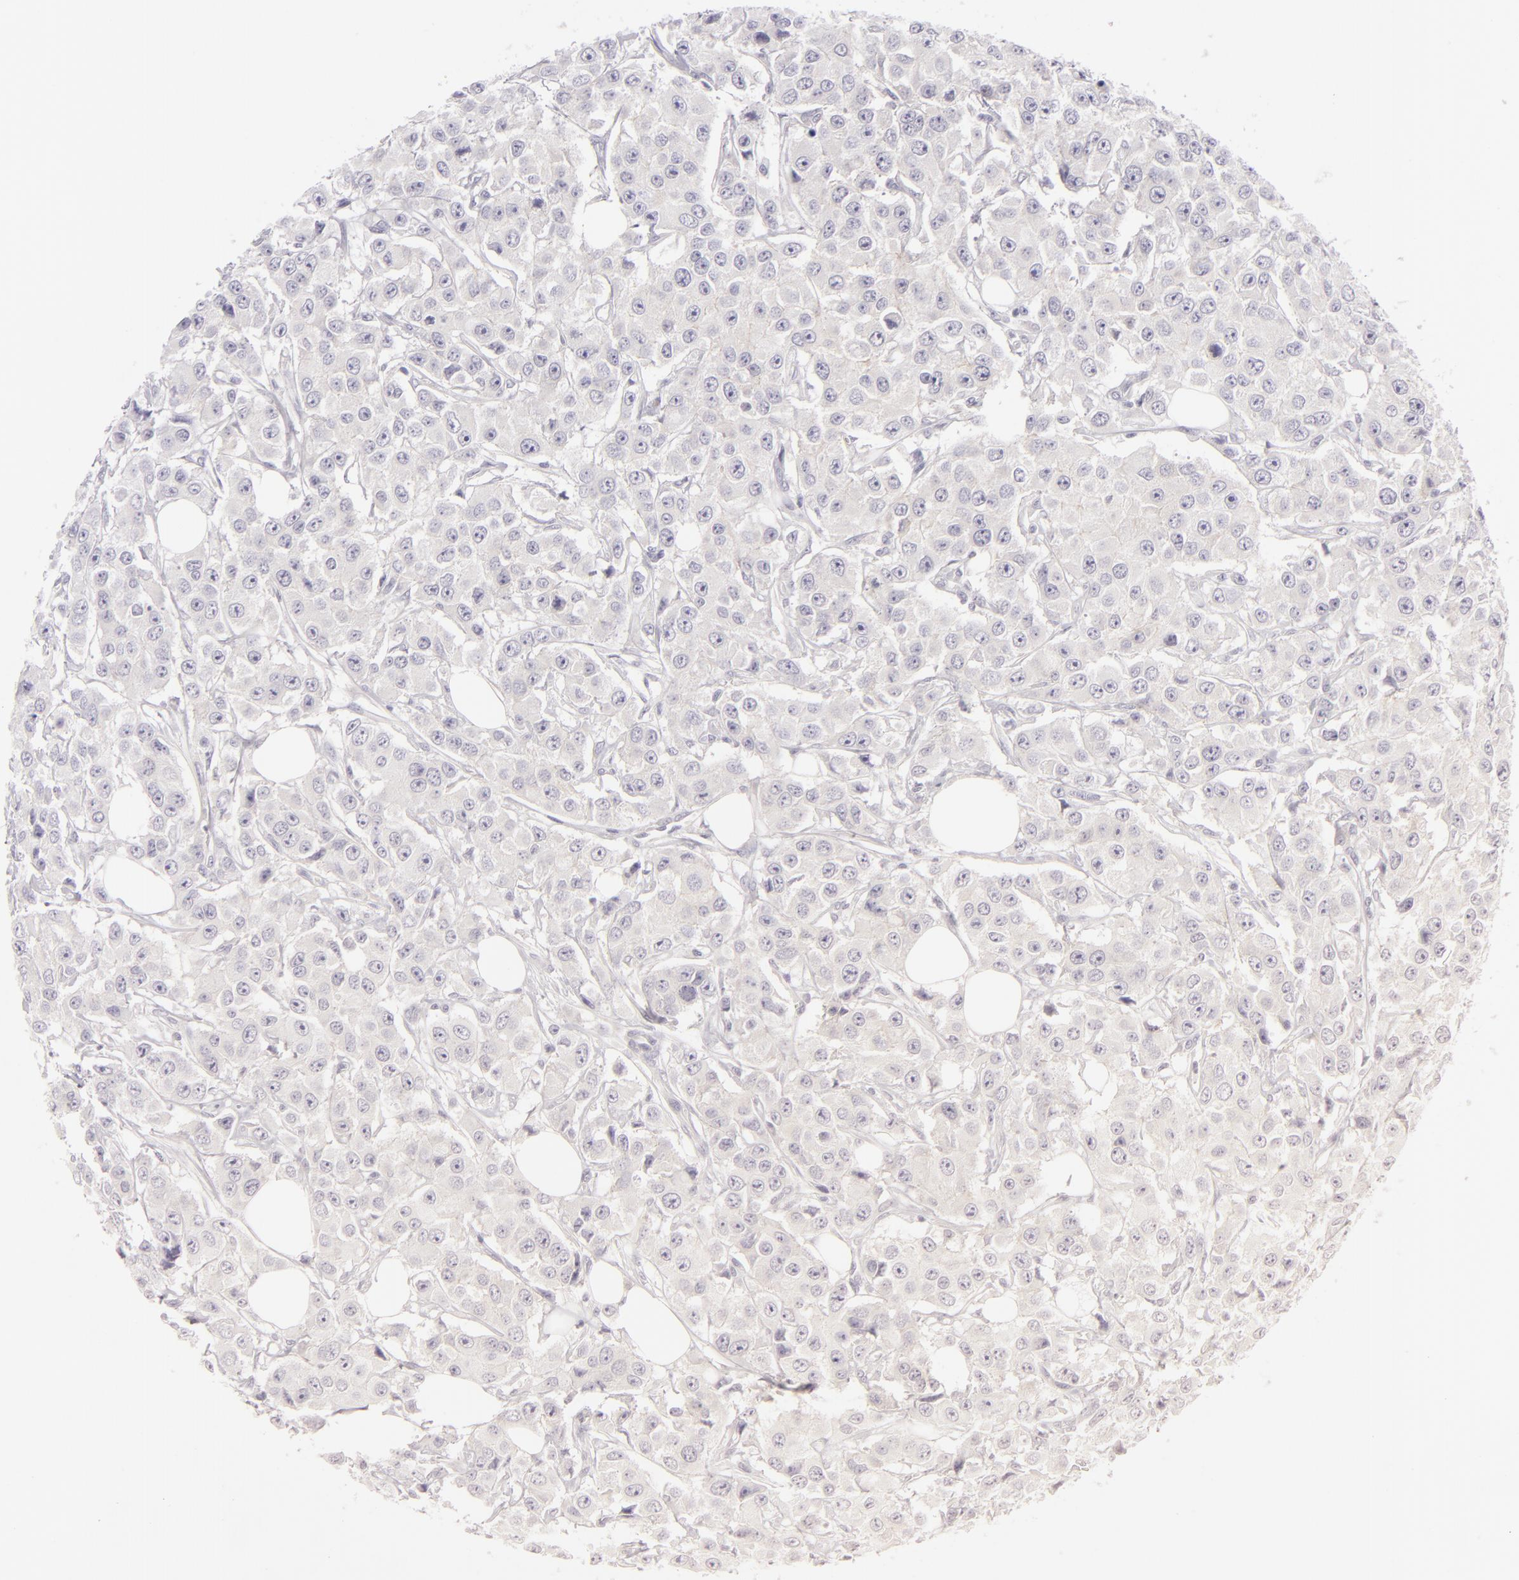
{"staining": {"intensity": "negative", "quantity": "none", "location": "none"}, "tissue": "breast cancer", "cell_type": "Tumor cells", "image_type": "cancer", "snomed": [{"axis": "morphology", "description": "Duct carcinoma"}, {"axis": "topography", "description": "Breast"}], "caption": "Intraductal carcinoma (breast) stained for a protein using immunohistochemistry (IHC) exhibits no staining tumor cells.", "gene": "DLG4", "patient": {"sex": "female", "age": 58}}